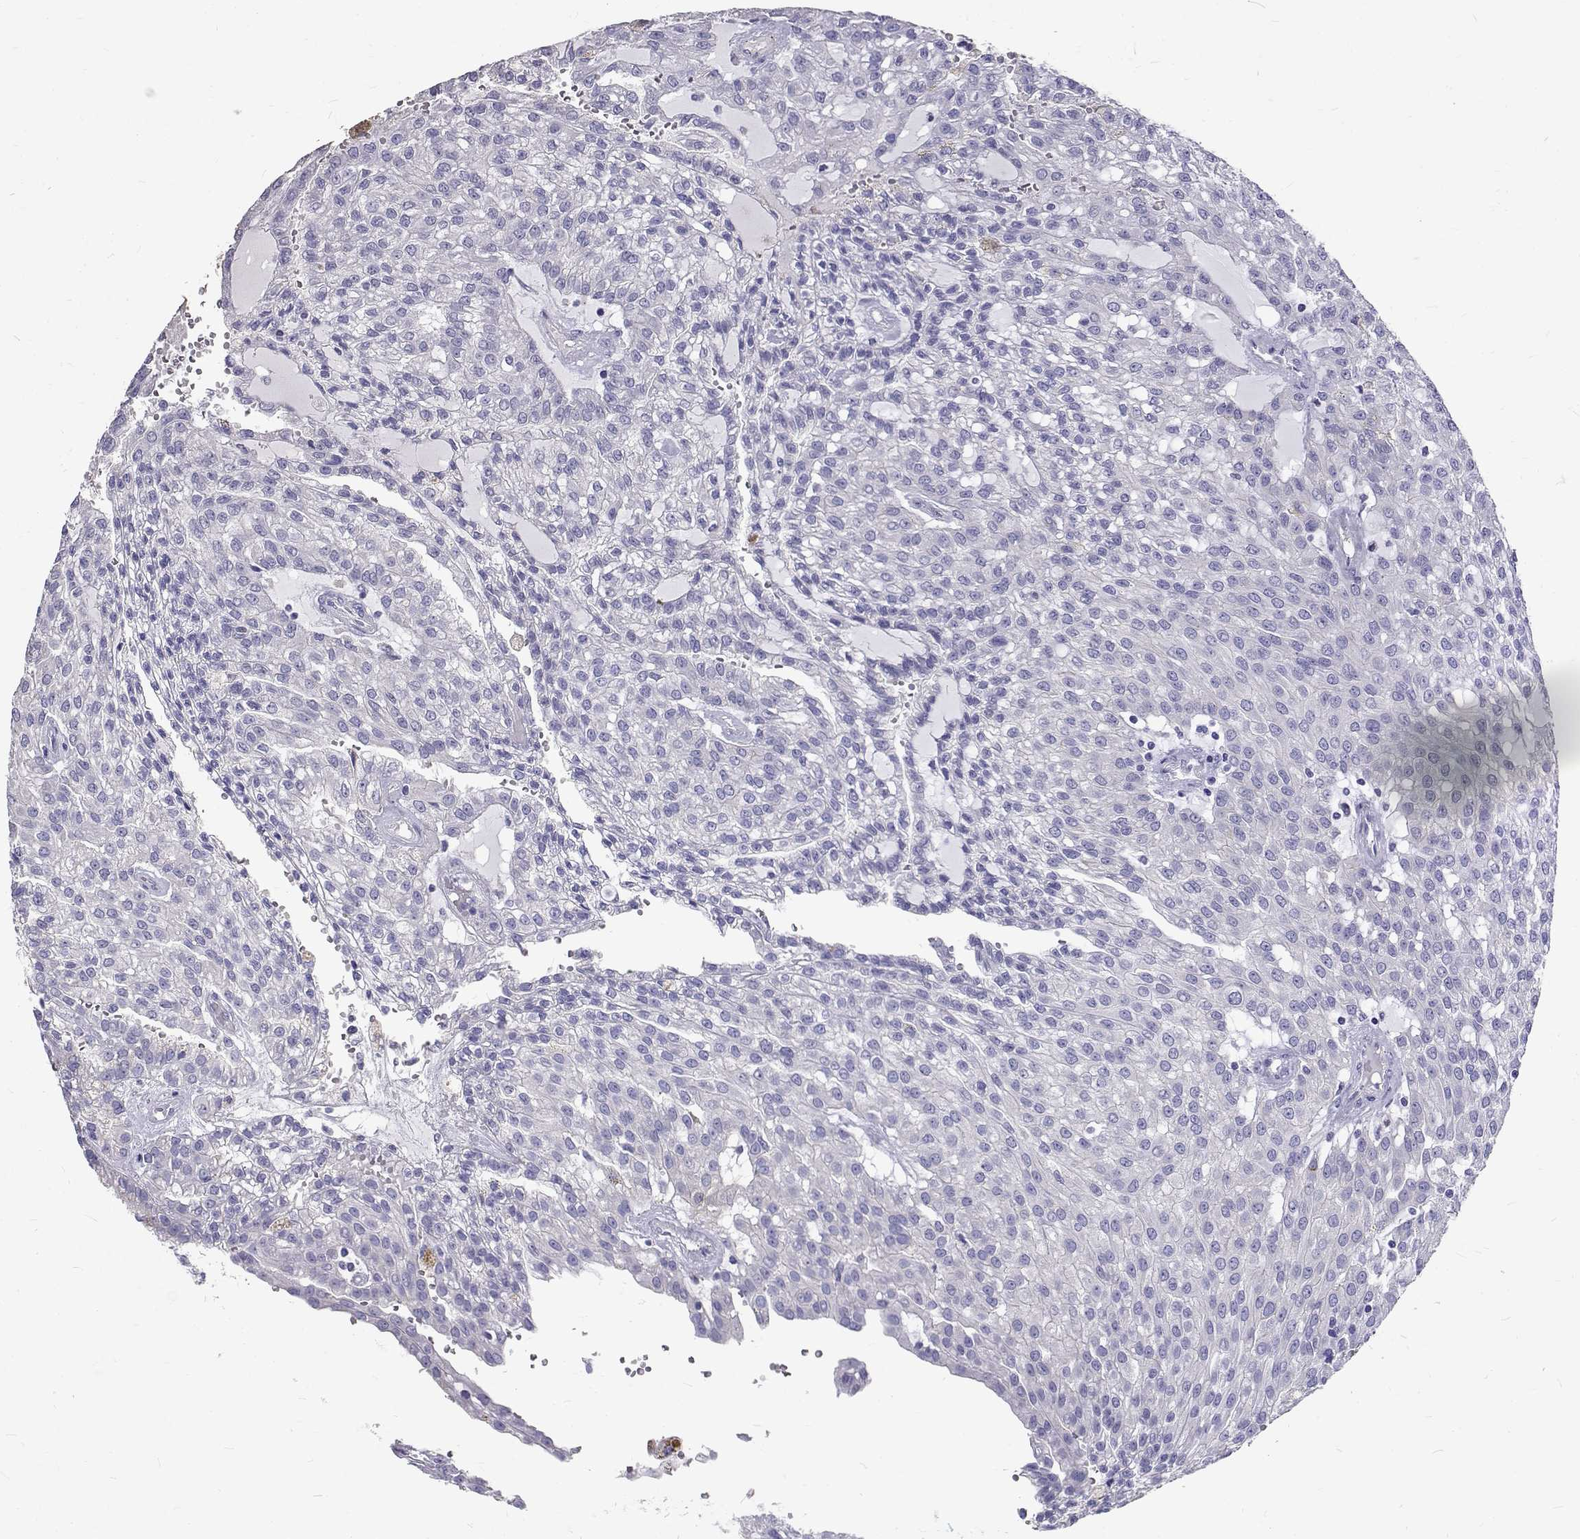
{"staining": {"intensity": "negative", "quantity": "none", "location": "none"}, "tissue": "renal cancer", "cell_type": "Tumor cells", "image_type": "cancer", "snomed": [{"axis": "morphology", "description": "Adenocarcinoma, NOS"}, {"axis": "topography", "description": "Kidney"}], "caption": "This is an immunohistochemistry image of adenocarcinoma (renal). There is no staining in tumor cells.", "gene": "IGSF1", "patient": {"sex": "male", "age": 63}}